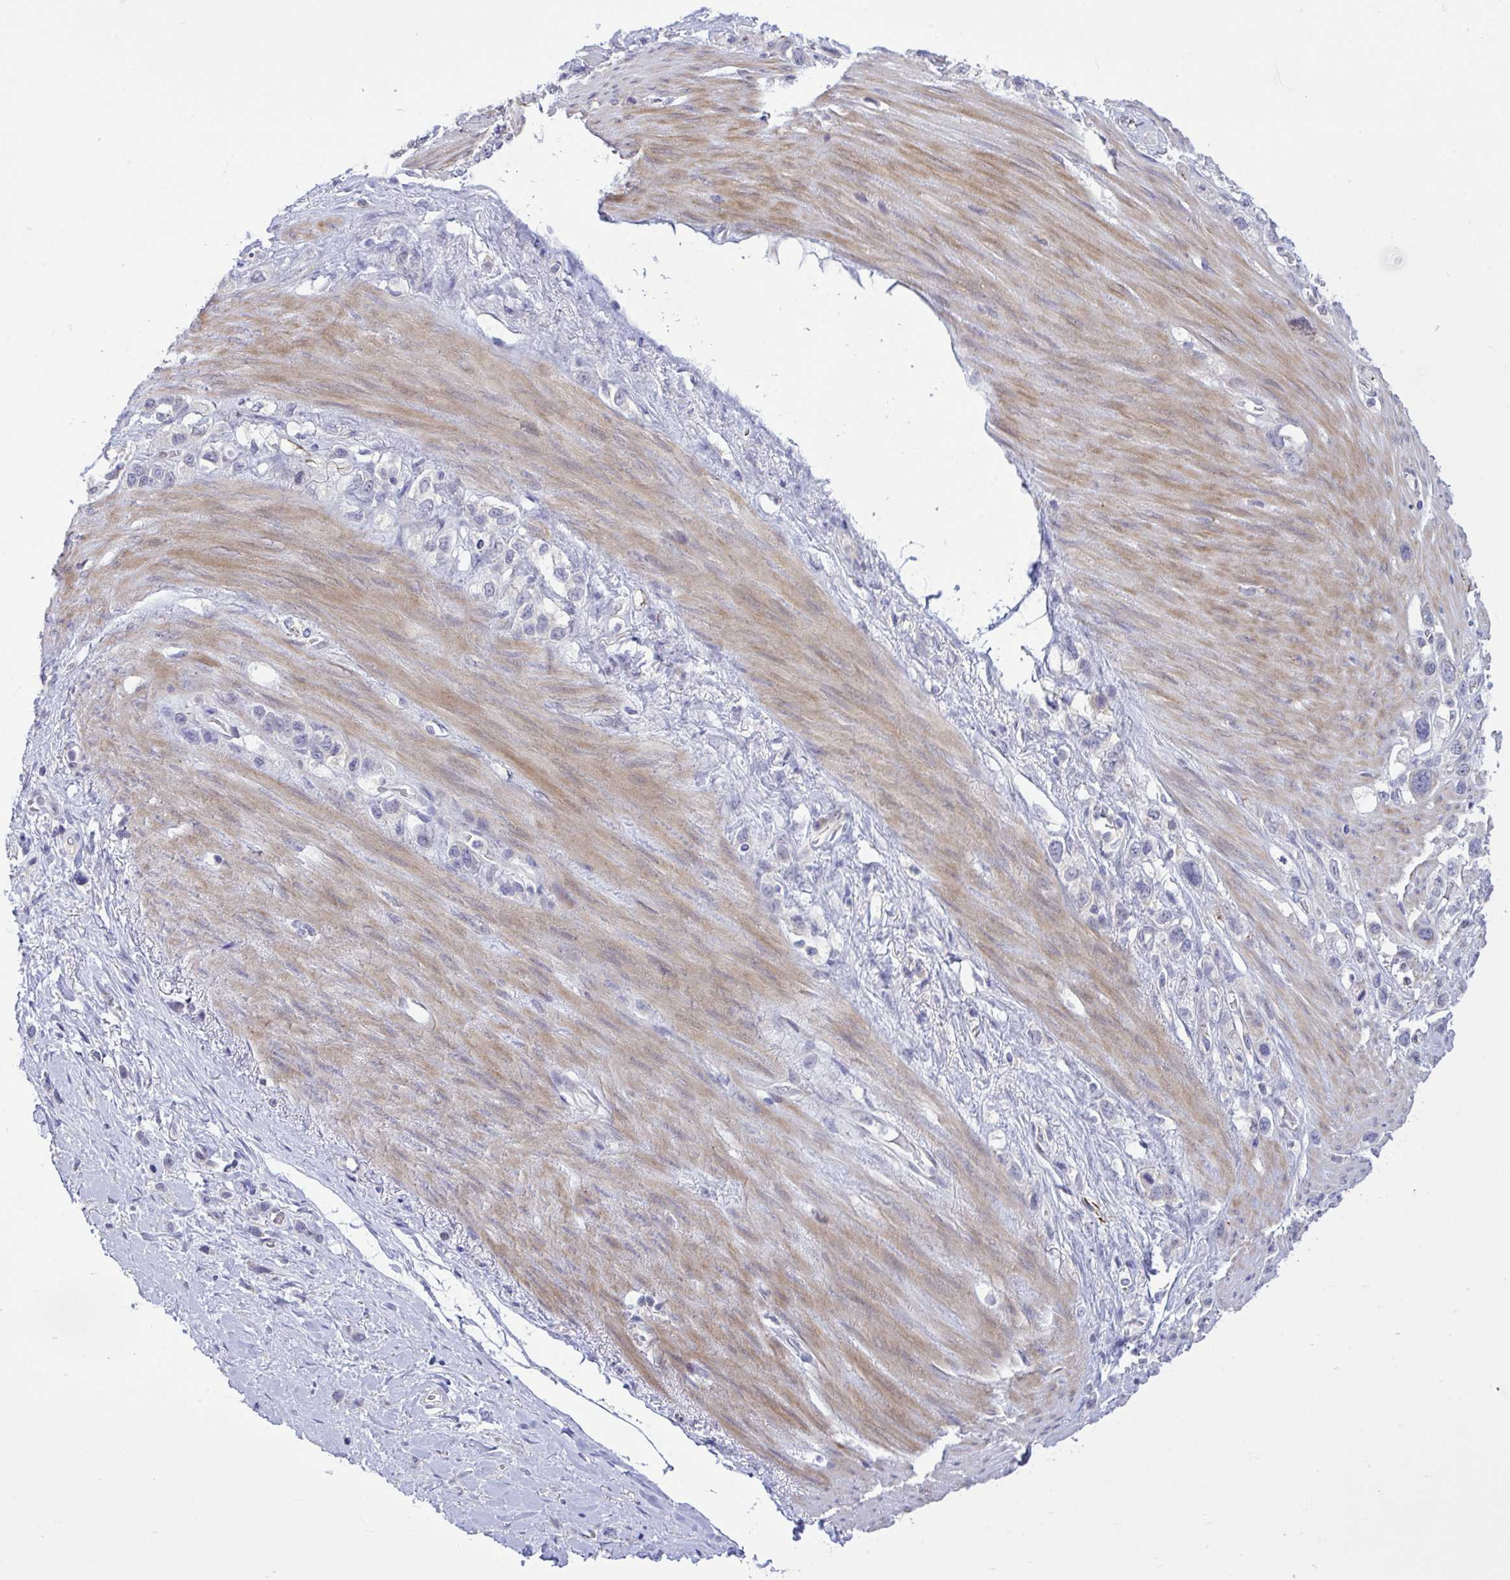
{"staining": {"intensity": "negative", "quantity": "none", "location": "none"}, "tissue": "stomach cancer", "cell_type": "Tumor cells", "image_type": "cancer", "snomed": [{"axis": "morphology", "description": "Adenocarcinoma, NOS"}, {"axis": "topography", "description": "Stomach"}], "caption": "This photomicrograph is of adenocarcinoma (stomach) stained with IHC to label a protein in brown with the nuclei are counter-stained blue. There is no staining in tumor cells.", "gene": "HMBOX1", "patient": {"sex": "female", "age": 65}}